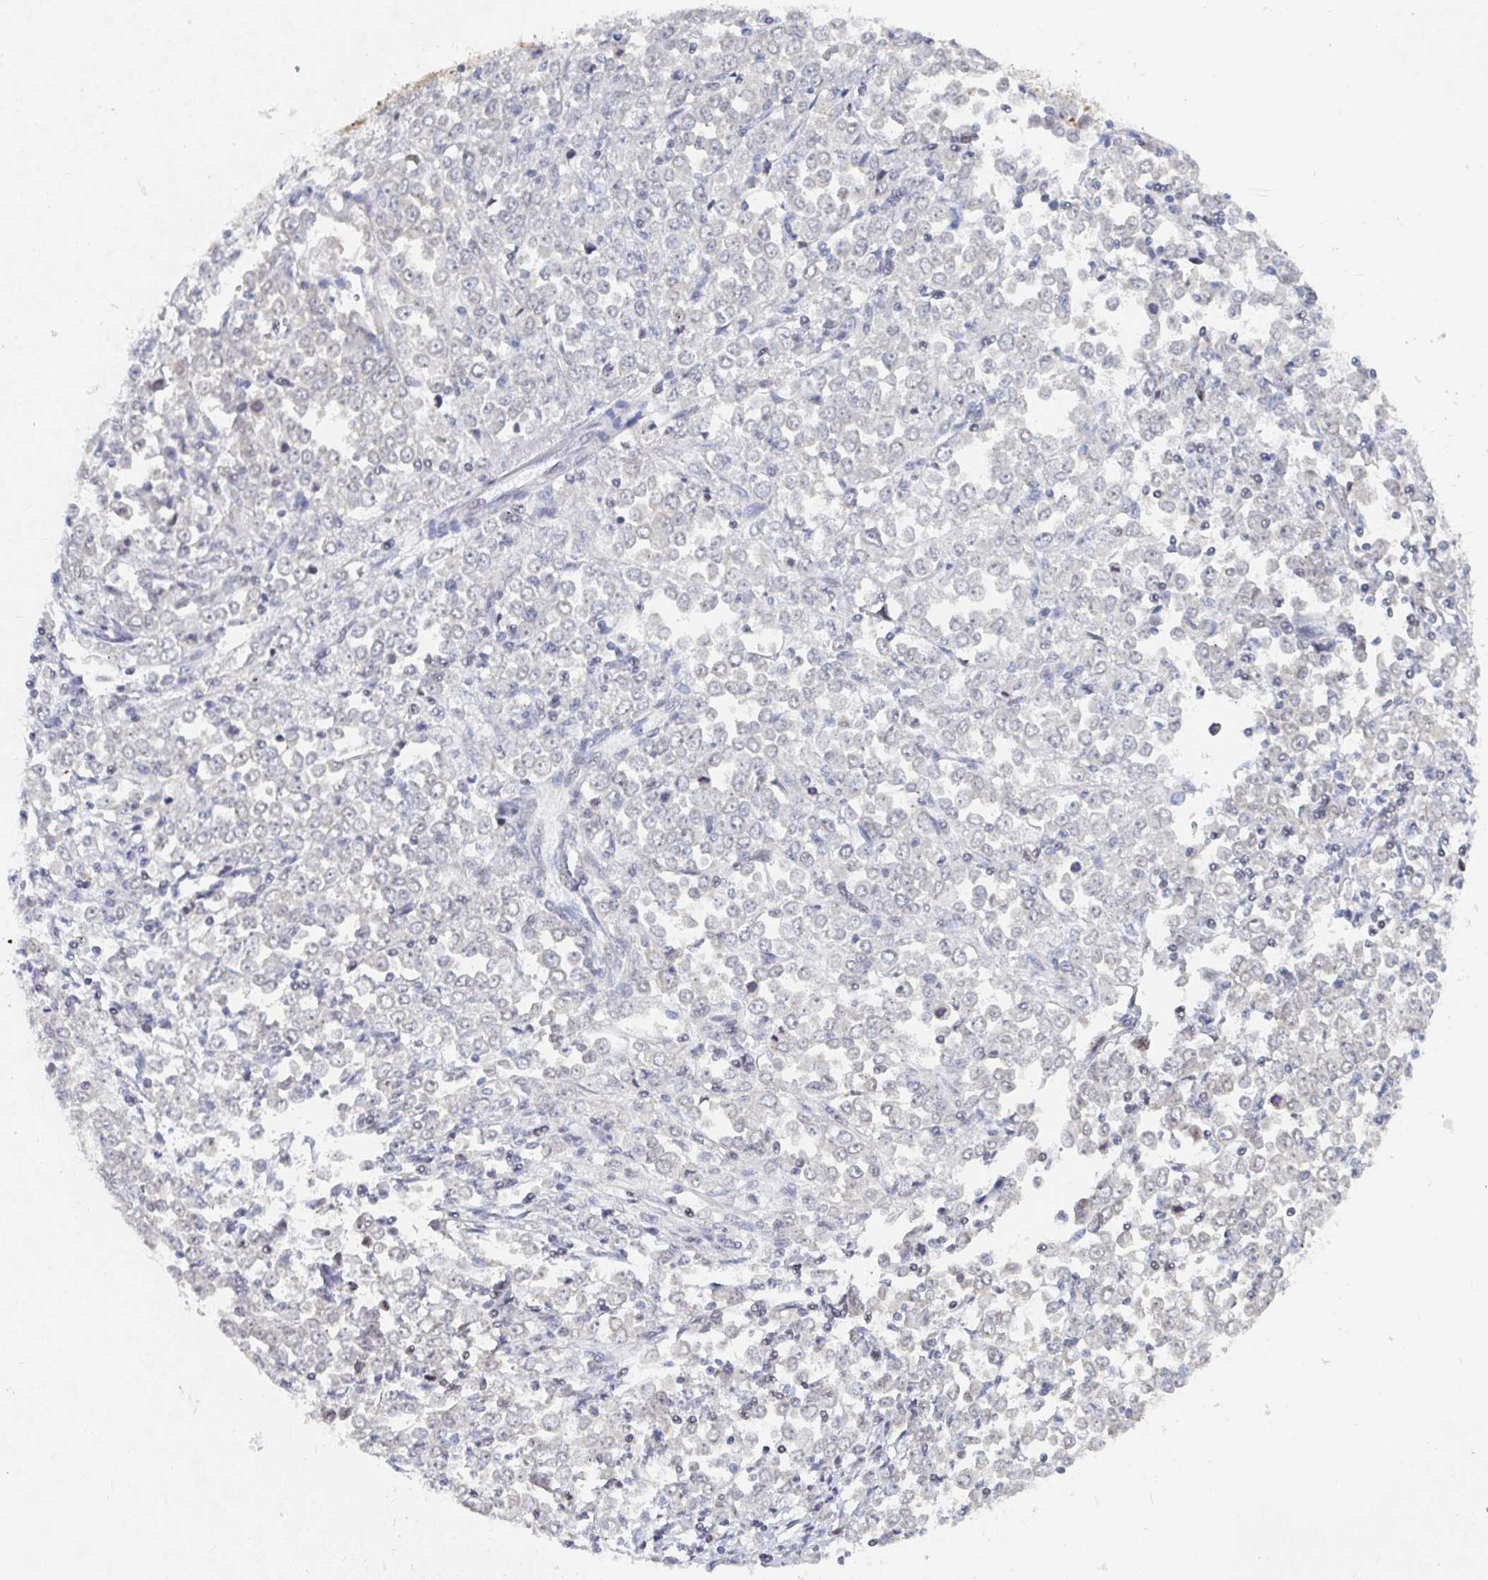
{"staining": {"intensity": "negative", "quantity": "none", "location": "none"}, "tissue": "stomach cancer", "cell_type": "Tumor cells", "image_type": "cancer", "snomed": [{"axis": "morphology", "description": "Adenocarcinoma, NOS"}, {"axis": "topography", "description": "Stomach, upper"}], "caption": "Adenocarcinoma (stomach) stained for a protein using immunohistochemistry displays no staining tumor cells.", "gene": "CHD2", "patient": {"sex": "male", "age": 70}}